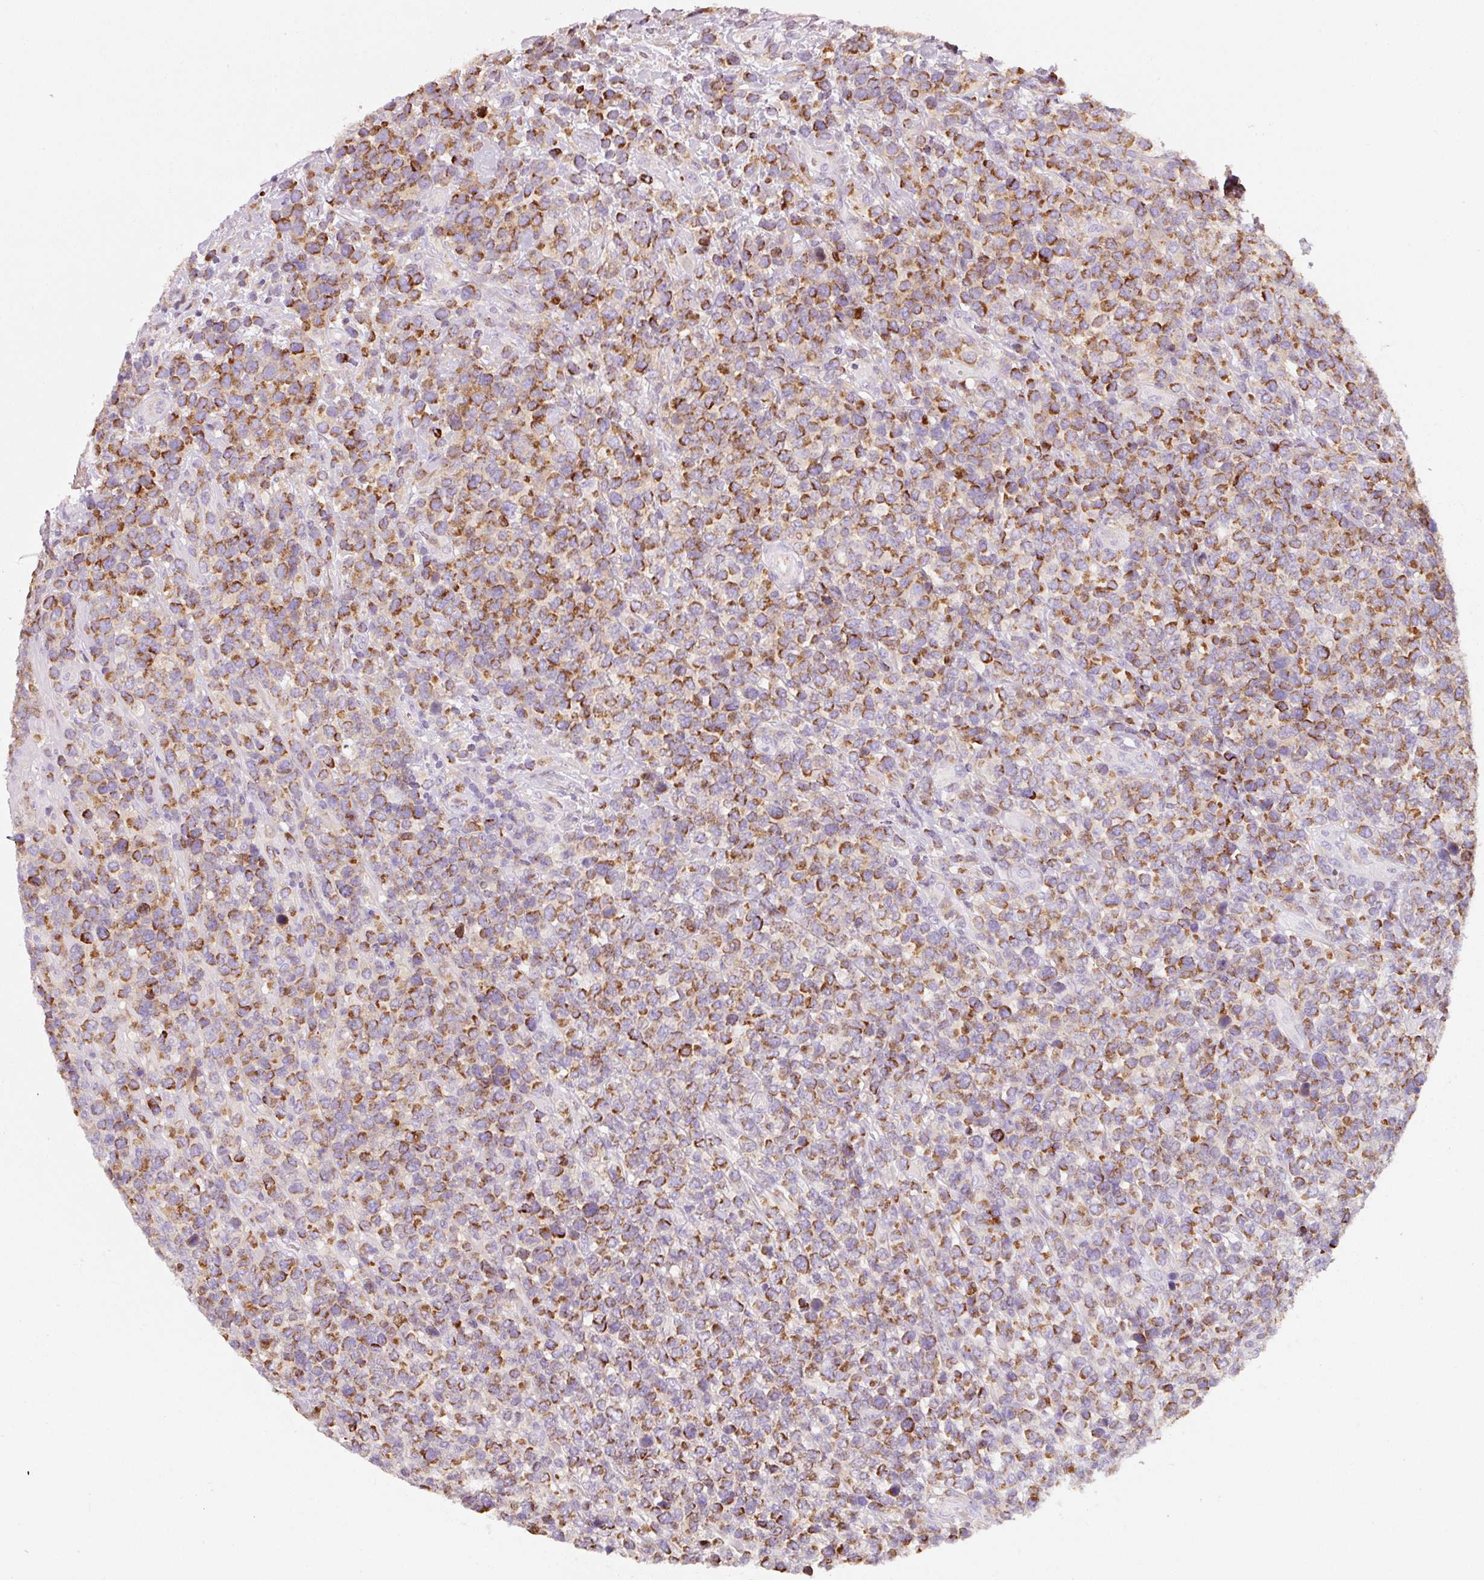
{"staining": {"intensity": "strong", "quantity": "25%-75%", "location": "cytoplasmic/membranous"}, "tissue": "lymphoma", "cell_type": "Tumor cells", "image_type": "cancer", "snomed": [{"axis": "morphology", "description": "Malignant lymphoma, non-Hodgkin's type, High grade"}, {"axis": "topography", "description": "Soft tissue"}], "caption": "High-grade malignant lymphoma, non-Hodgkin's type was stained to show a protein in brown. There is high levels of strong cytoplasmic/membranous positivity in about 25%-75% of tumor cells.", "gene": "IQGAP2", "patient": {"sex": "female", "age": 56}}